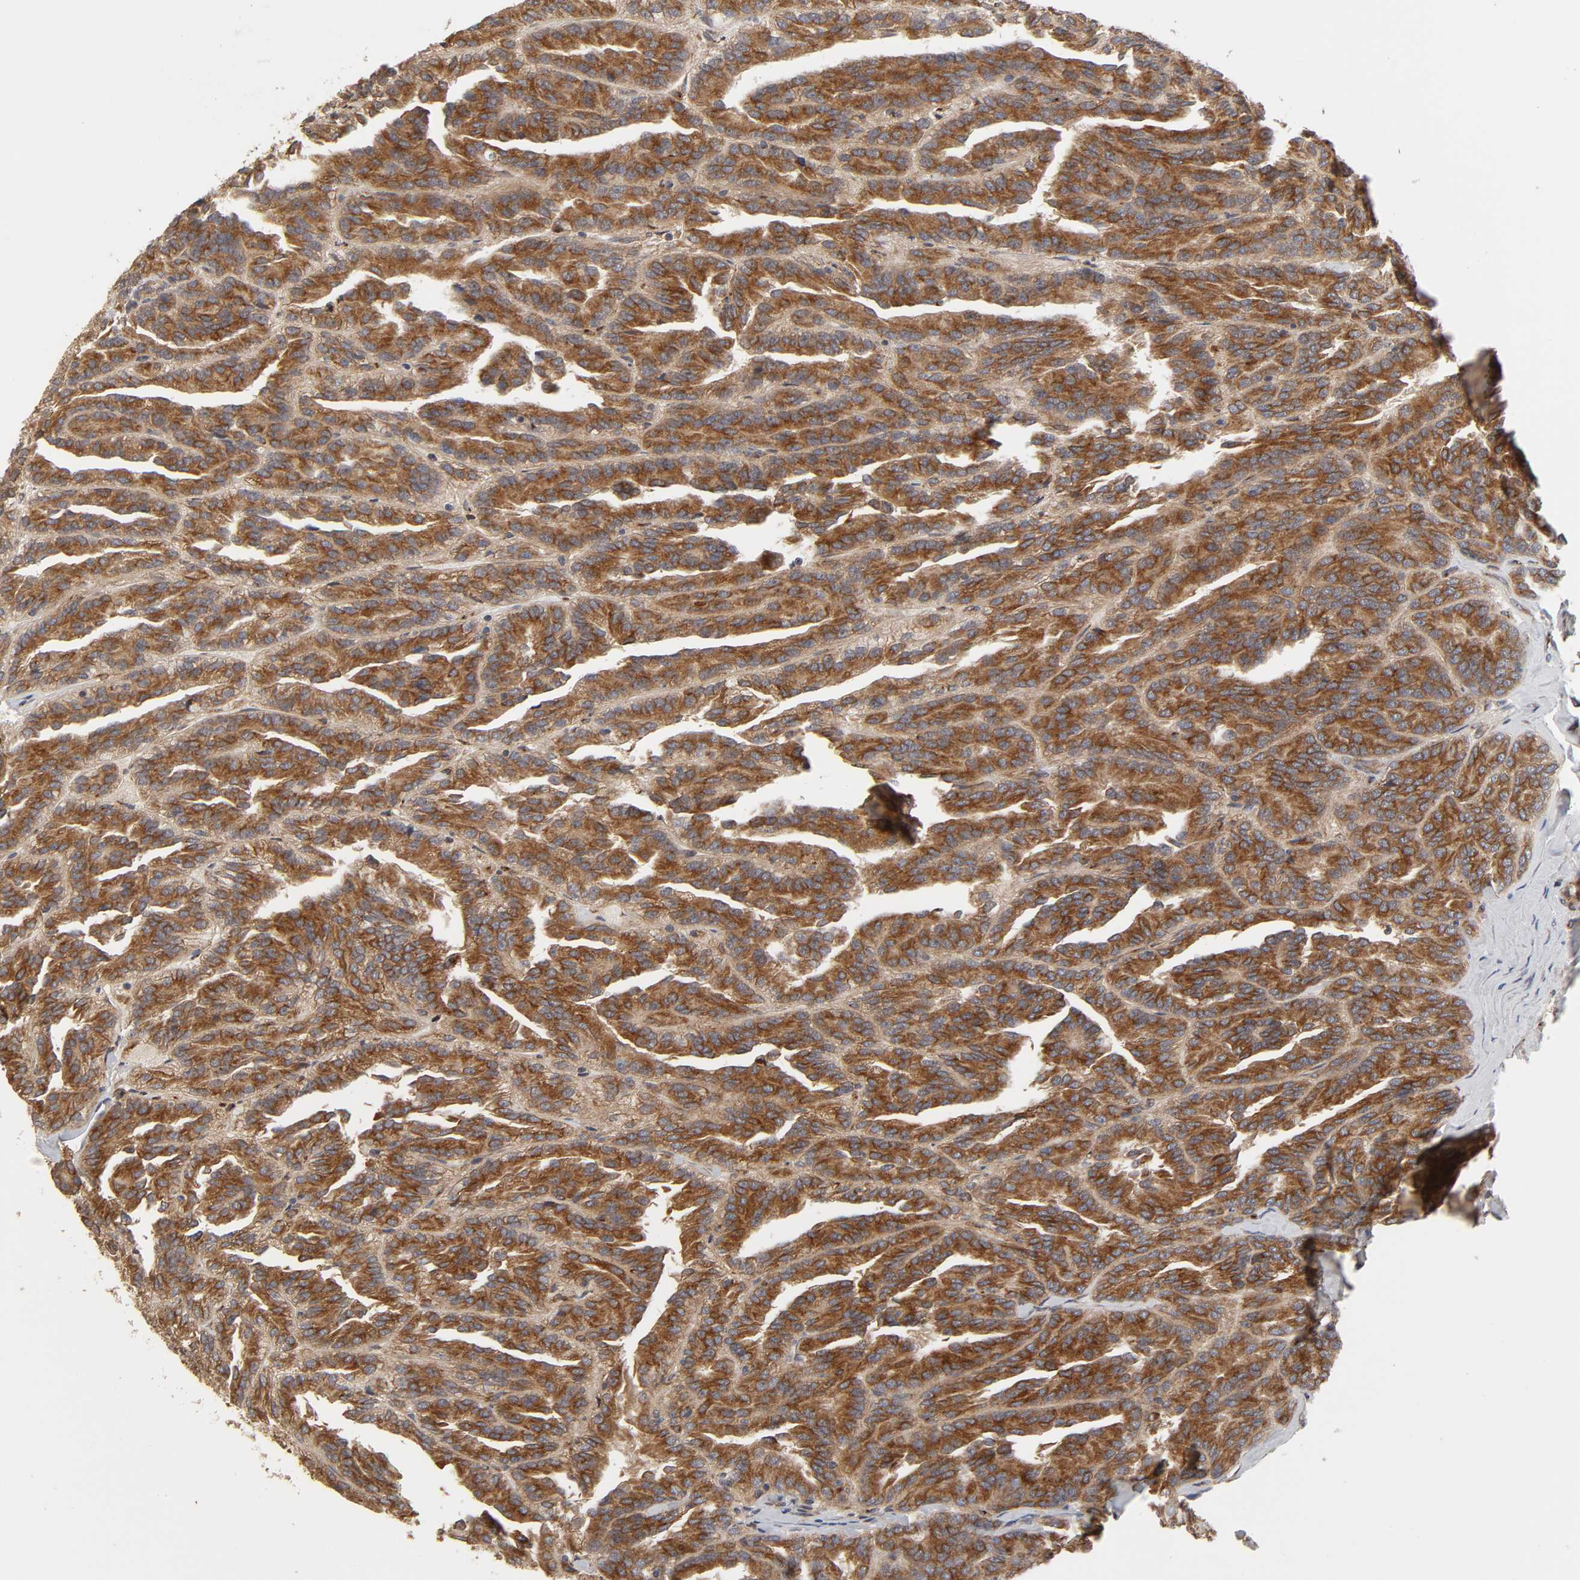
{"staining": {"intensity": "moderate", "quantity": ">75%", "location": "cytoplasmic/membranous"}, "tissue": "renal cancer", "cell_type": "Tumor cells", "image_type": "cancer", "snomed": [{"axis": "morphology", "description": "Adenocarcinoma, NOS"}, {"axis": "topography", "description": "Kidney"}], "caption": "Immunohistochemistry (IHC) of human renal cancer (adenocarcinoma) exhibits medium levels of moderate cytoplasmic/membranous expression in approximately >75% of tumor cells.", "gene": "GNPTG", "patient": {"sex": "male", "age": 46}}